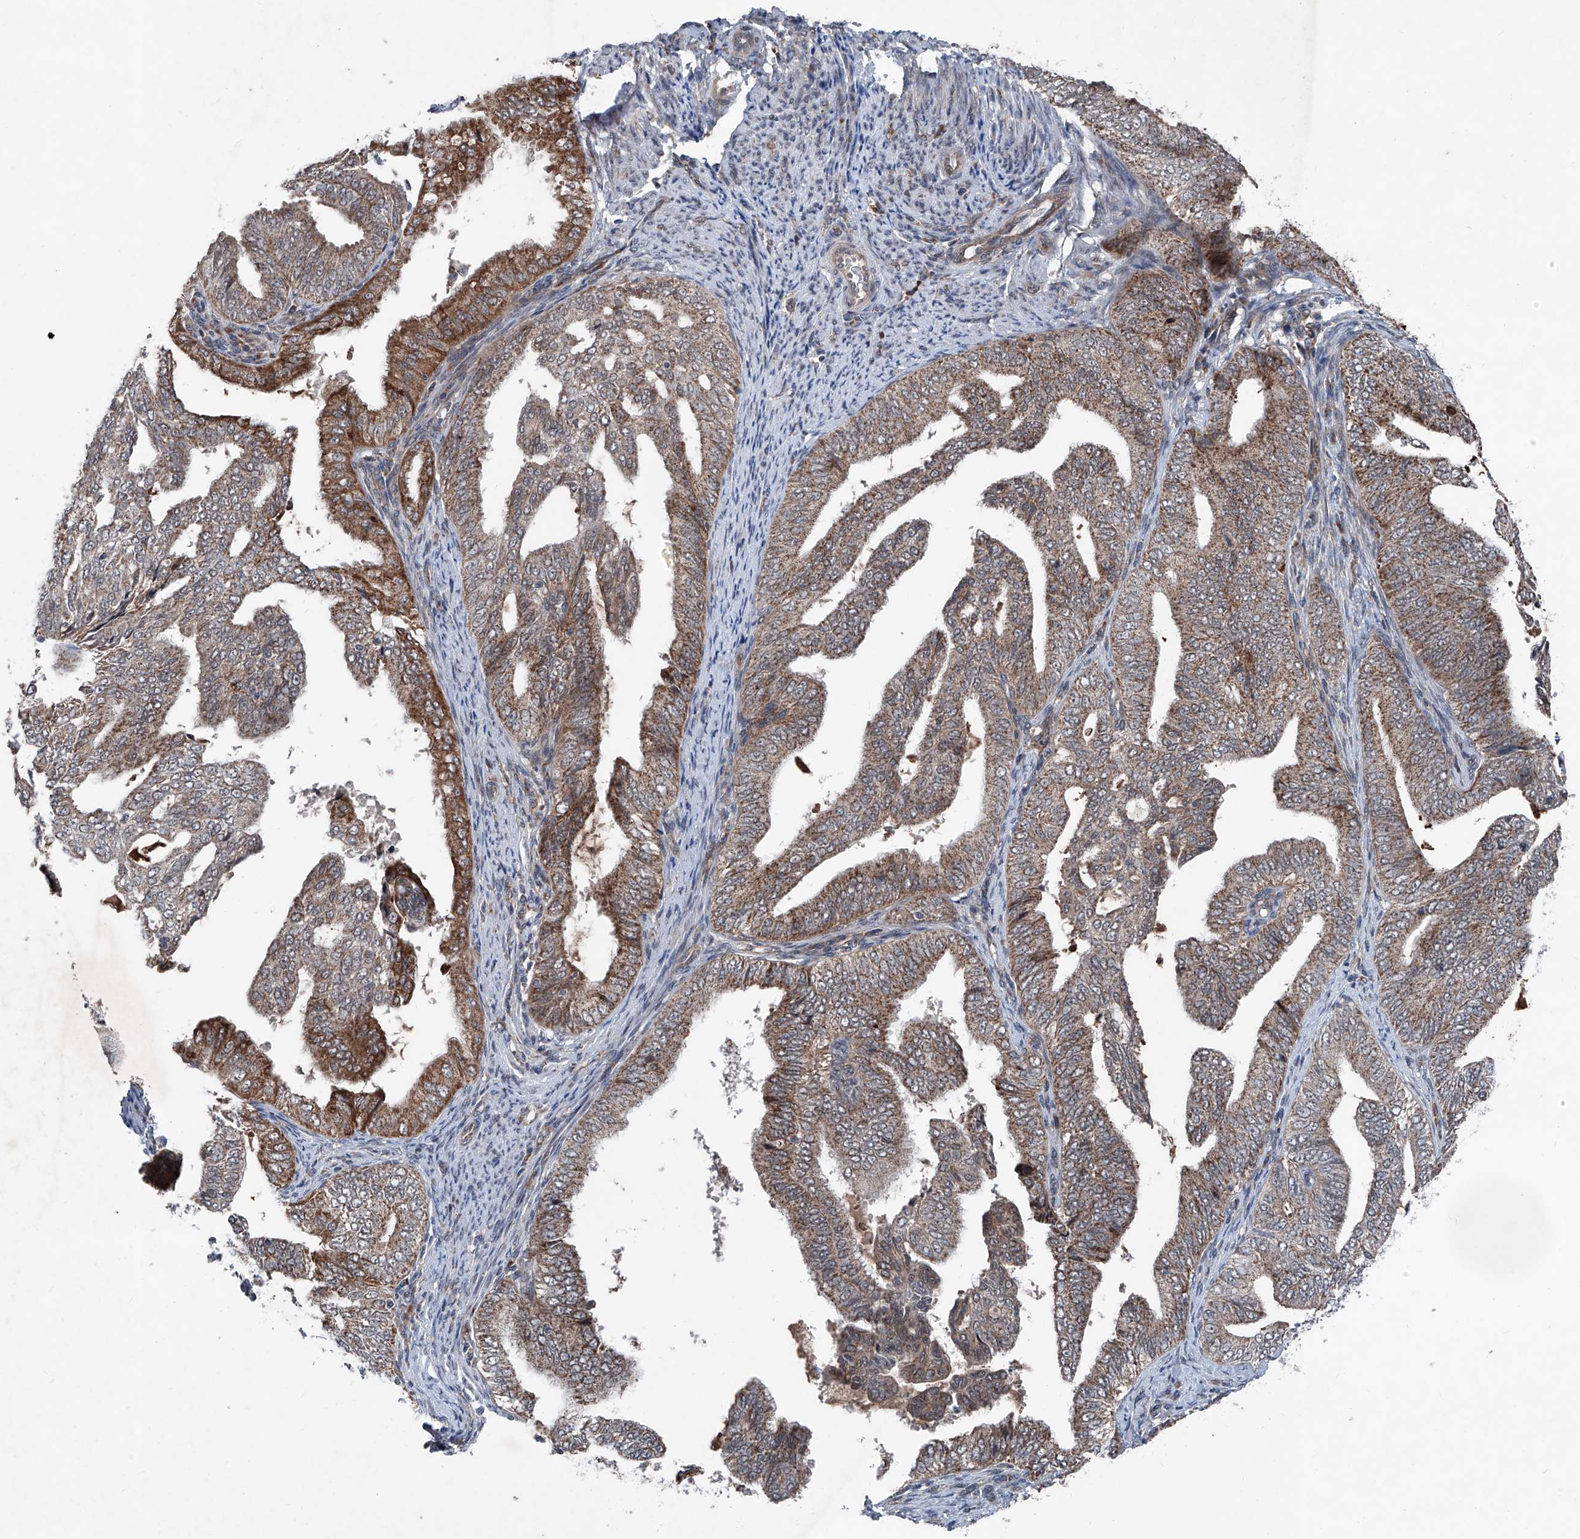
{"staining": {"intensity": "strong", "quantity": "25%-75%", "location": "cytoplasmic/membranous"}, "tissue": "endometrial cancer", "cell_type": "Tumor cells", "image_type": "cancer", "snomed": [{"axis": "morphology", "description": "Adenocarcinoma, NOS"}, {"axis": "topography", "description": "Endometrium"}], "caption": "About 25%-75% of tumor cells in human endometrial cancer (adenocarcinoma) show strong cytoplasmic/membranous protein staining as visualized by brown immunohistochemical staining.", "gene": "COA7", "patient": {"sex": "female", "age": 58}}